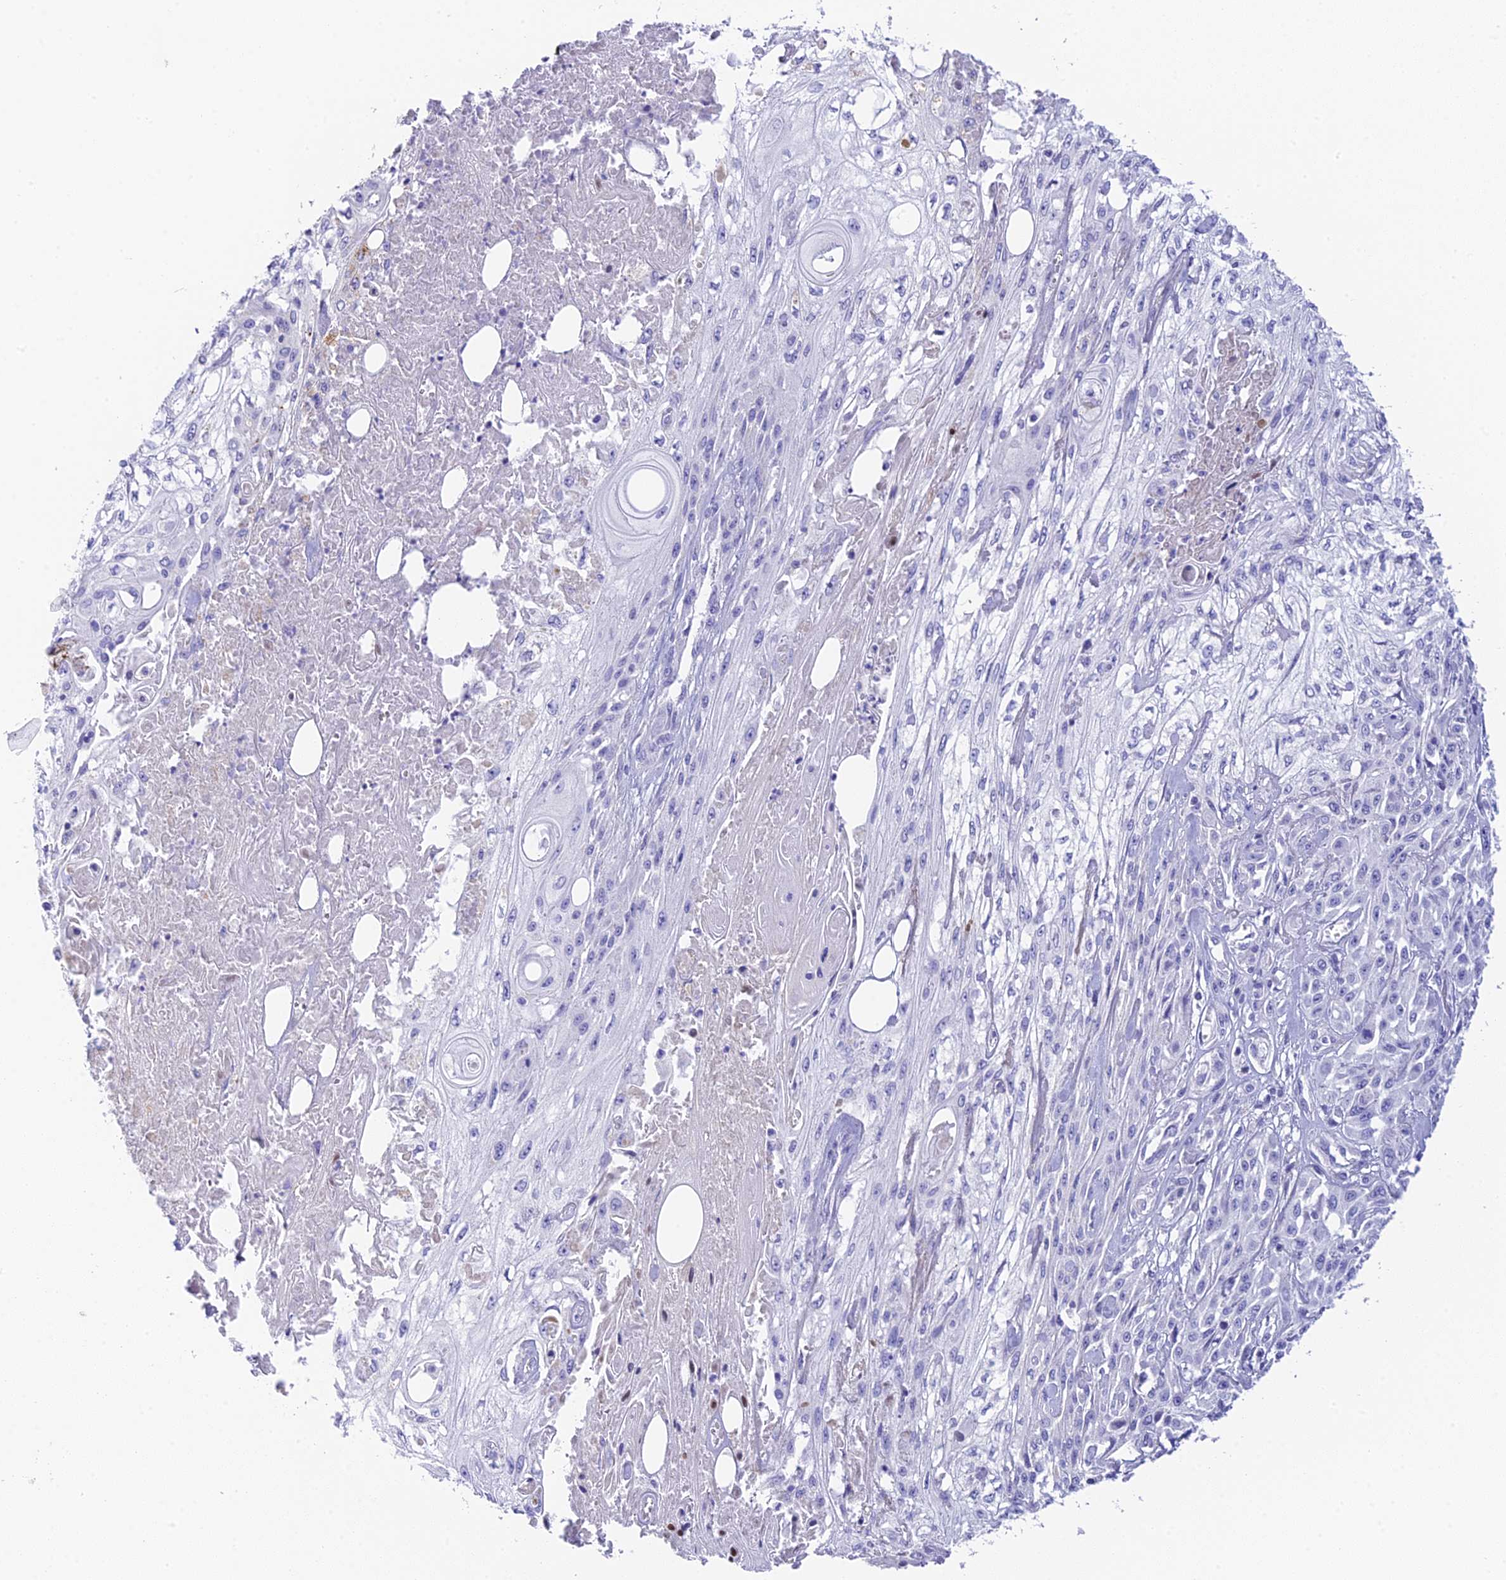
{"staining": {"intensity": "negative", "quantity": "none", "location": "none"}, "tissue": "skin cancer", "cell_type": "Tumor cells", "image_type": "cancer", "snomed": [{"axis": "morphology", "description": "Squamous cell carcinoma, NOS"}, {"axis": "morphology", "description": "Squamous cell carcinoma, metastatic, NOS"}, {"axis": "topography", "description": "Skin"}, {"axis": "topography", "description": "Lymph node"}], "caption": "Tumor cells show no significant protein expression in skin cancer (metastatic squamous cell carcinoma).", "gene": "C12orf29", "patient": {"sex": "male", "age": 75}}